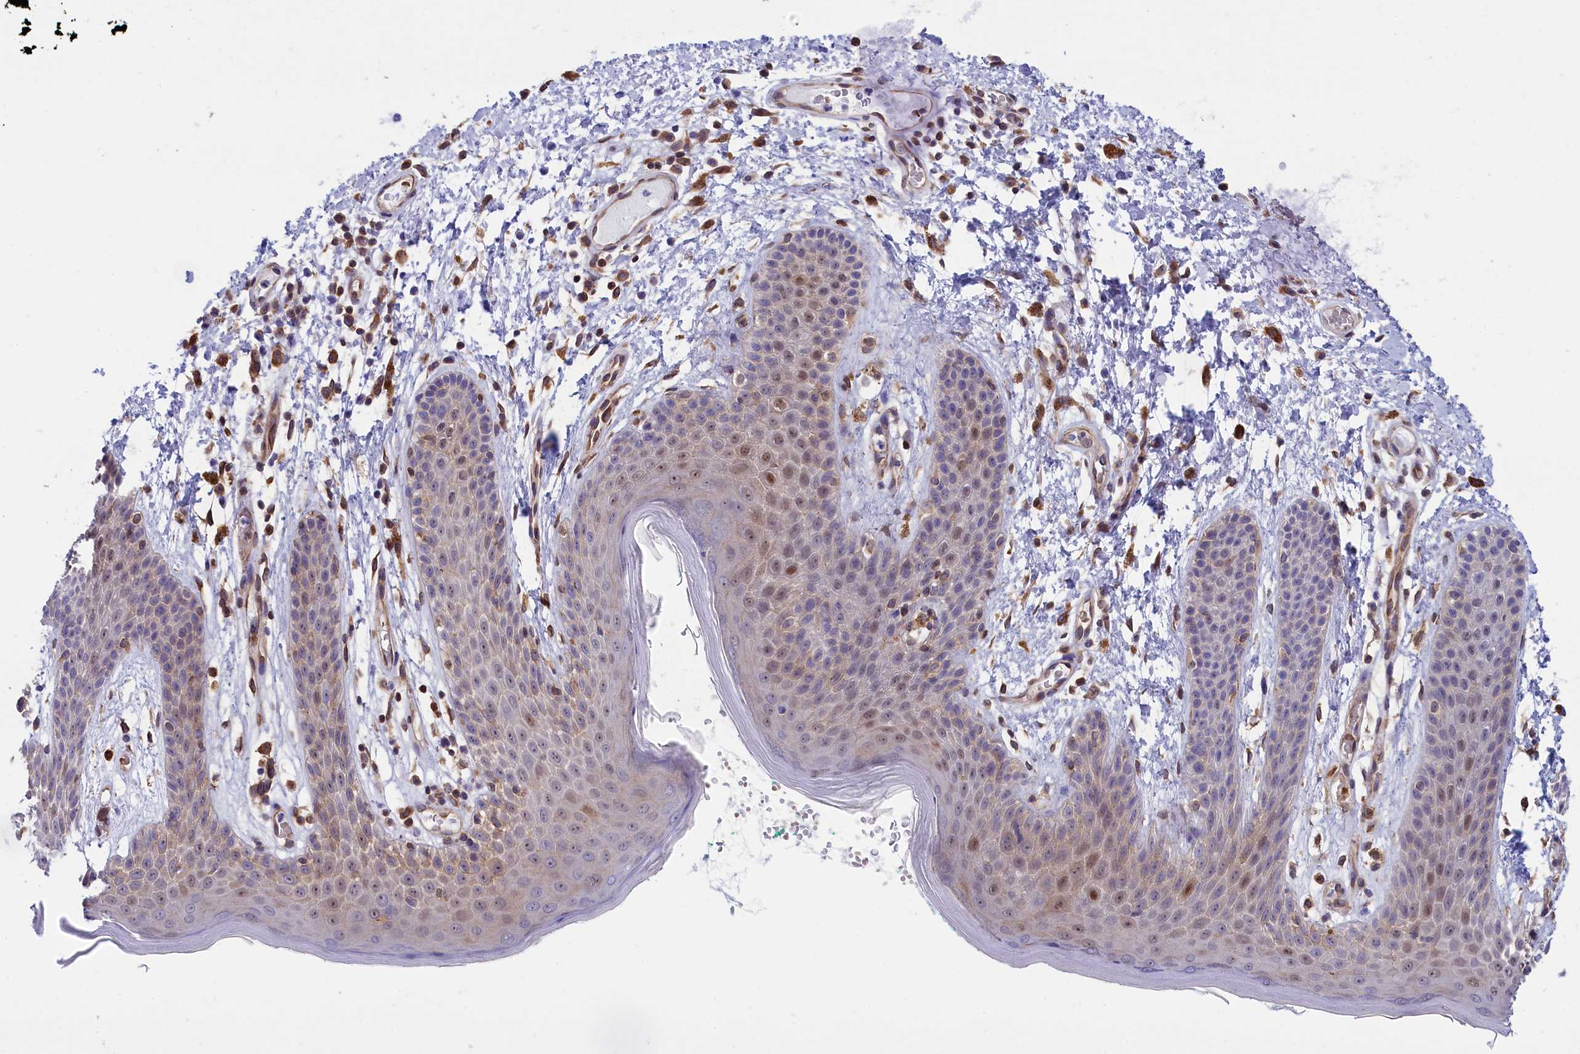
{"staining": {"intensity": "moderate", "quantity": "<25%", "location": "nuclear"}, "tissue": "skin", "cell_type": "Epidermal cells", "image_type": "normal", "snomed": [{"axis": "morphology", "description": "Normal tissue, NOS"}, {"axis": "topography", "description": "Anal"}], "caption": "Immunohistochemistry image of unremarkable human skin stained for a protein (brown), which demonstrates low levels of moderate nuclear staining in approximately <25% of epidermal cells.", "gene": "ABCC12", "patient": {"sex": "male", "age": 74}}